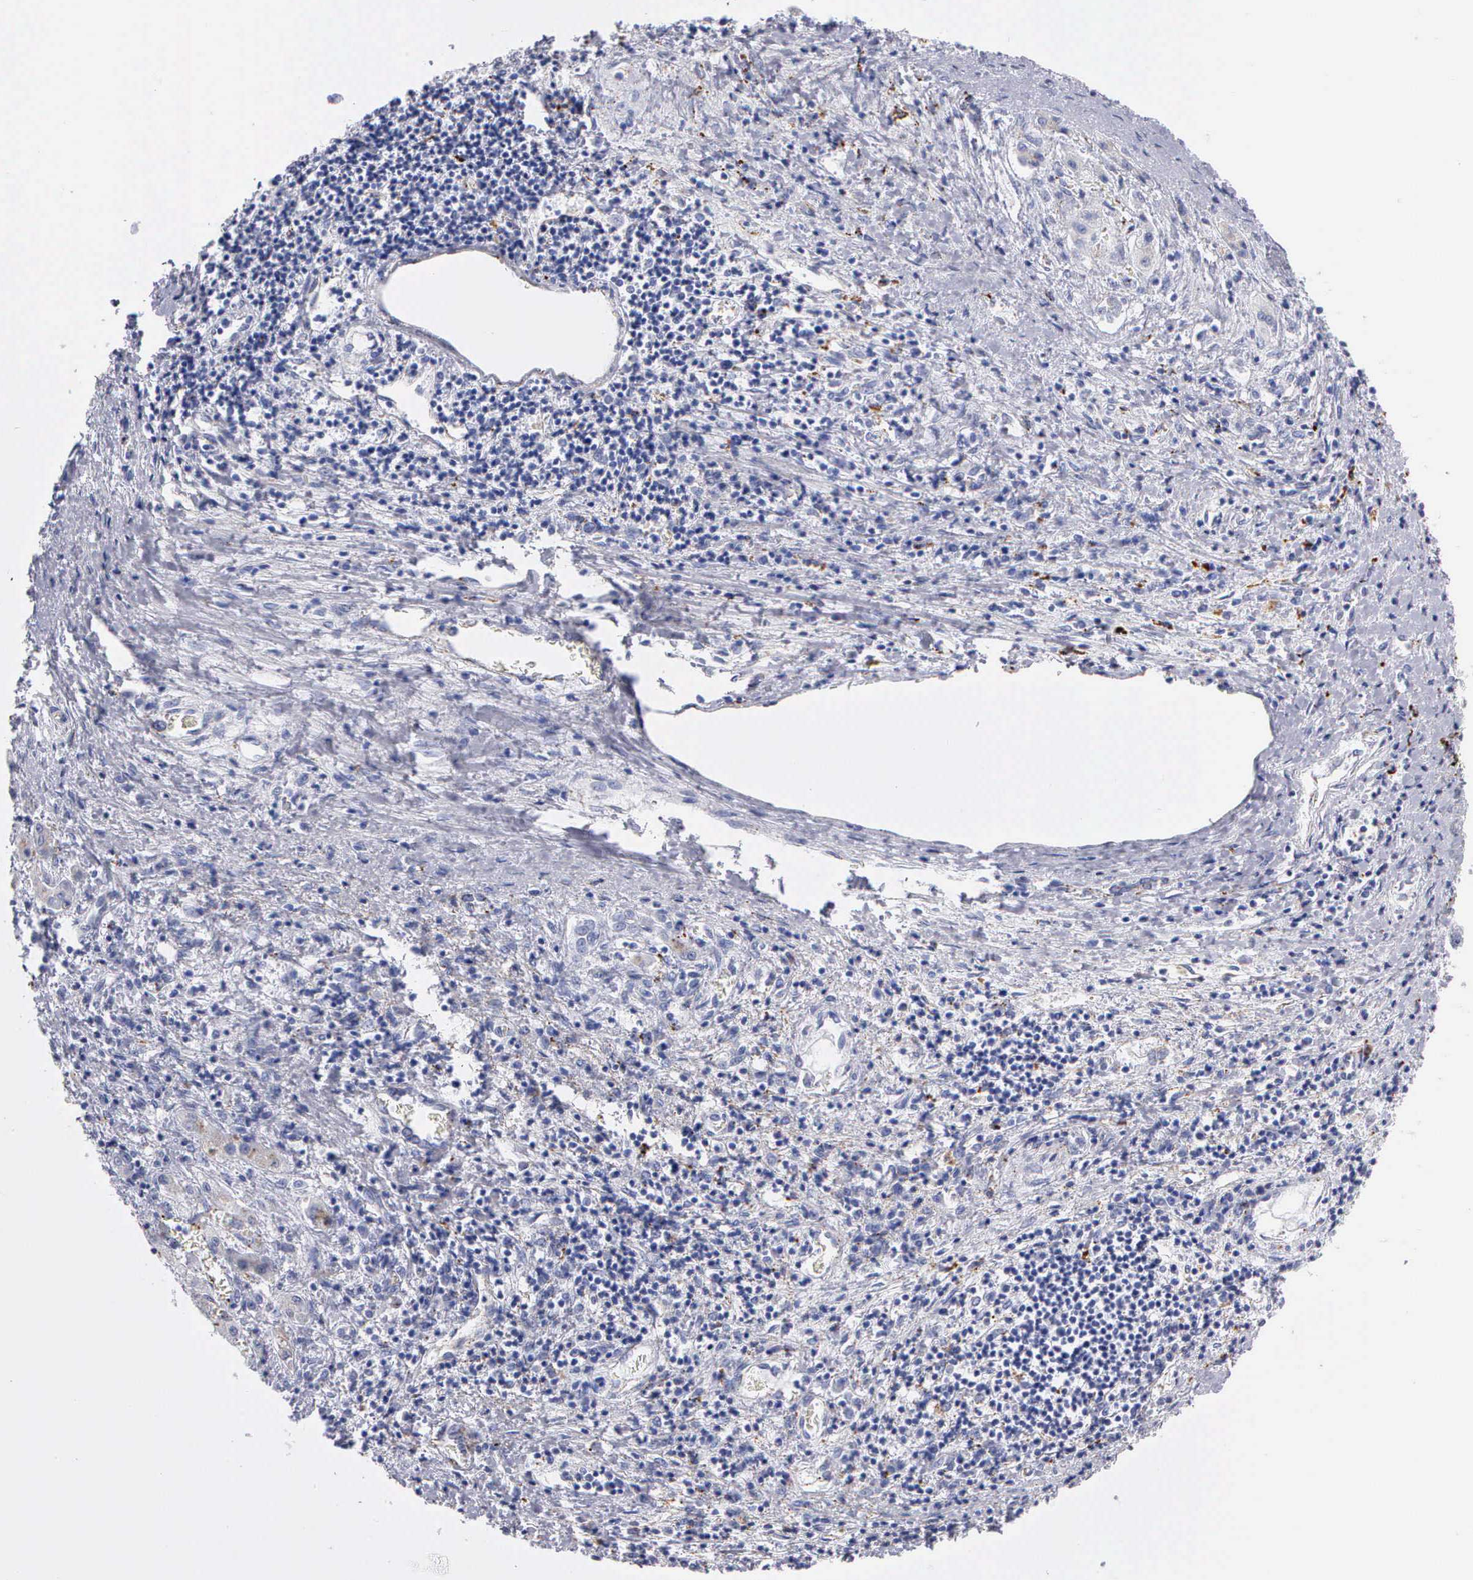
{"staining": {"intensity": "negative", "quantity": "none", "location": "none"}, "tissue": "liver cancer", "cell_type": "Tumor cells", "image_type": "cancer", "snomed": [{"axis": "morphology", "description": "Carcinoma, Hepatocellular, NOS"}, {"axis": "topography", "description": "Liver"}], "caption": "This photomicrograph is of liver cancer stained with immunohistochemistry (IHC) to label a protein in brown with the nuclei are counter-stained blue. There is no staining in tumor cells.", "gene": "CTSL", "patient": {"sex": "male", "age": 24}}